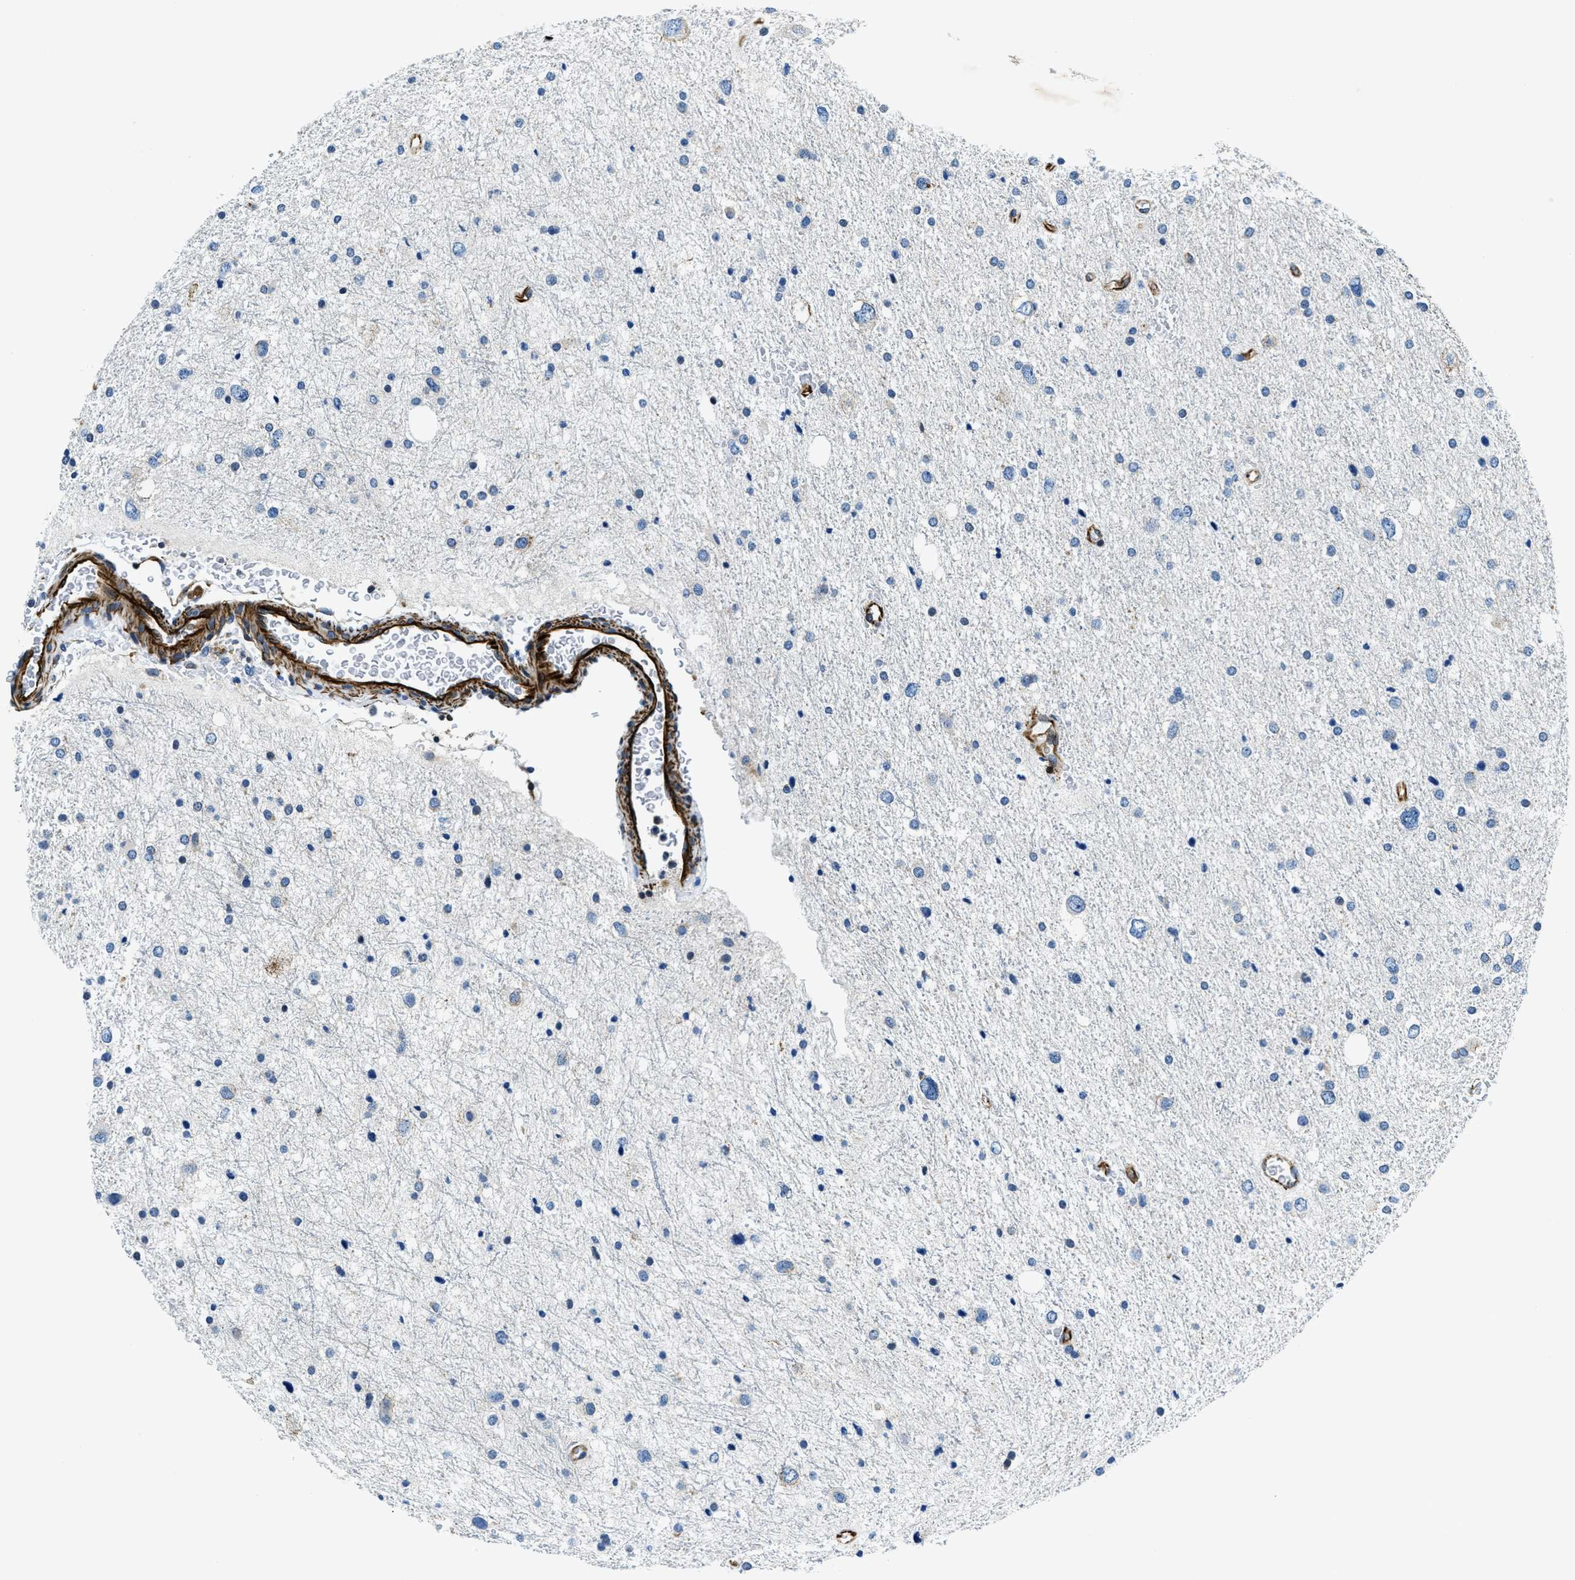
{"staining": {"intensity": "negative", "quantity": "none", "location": "none"}, "tissue": "glioma", "cell_type": "Tumor cells", "image_type": "cancer", "snomed": [{"axis": "morphology", "description": "Glioma, malignant, Low grade"}, {"axis": "topography", "description": "Brain"}], "caption": "The histopathology image reveals no staining of tumor cells in low-grade glioma (malignant). Brightfield microscopy of immunohistochemistry stained with DAB (3,3'-diaminobenzidine) (brown) and hematoxylin (blue), captured at high magnification.", "gene": "GNS", "patient": {"sex": "female", "age": 37}}